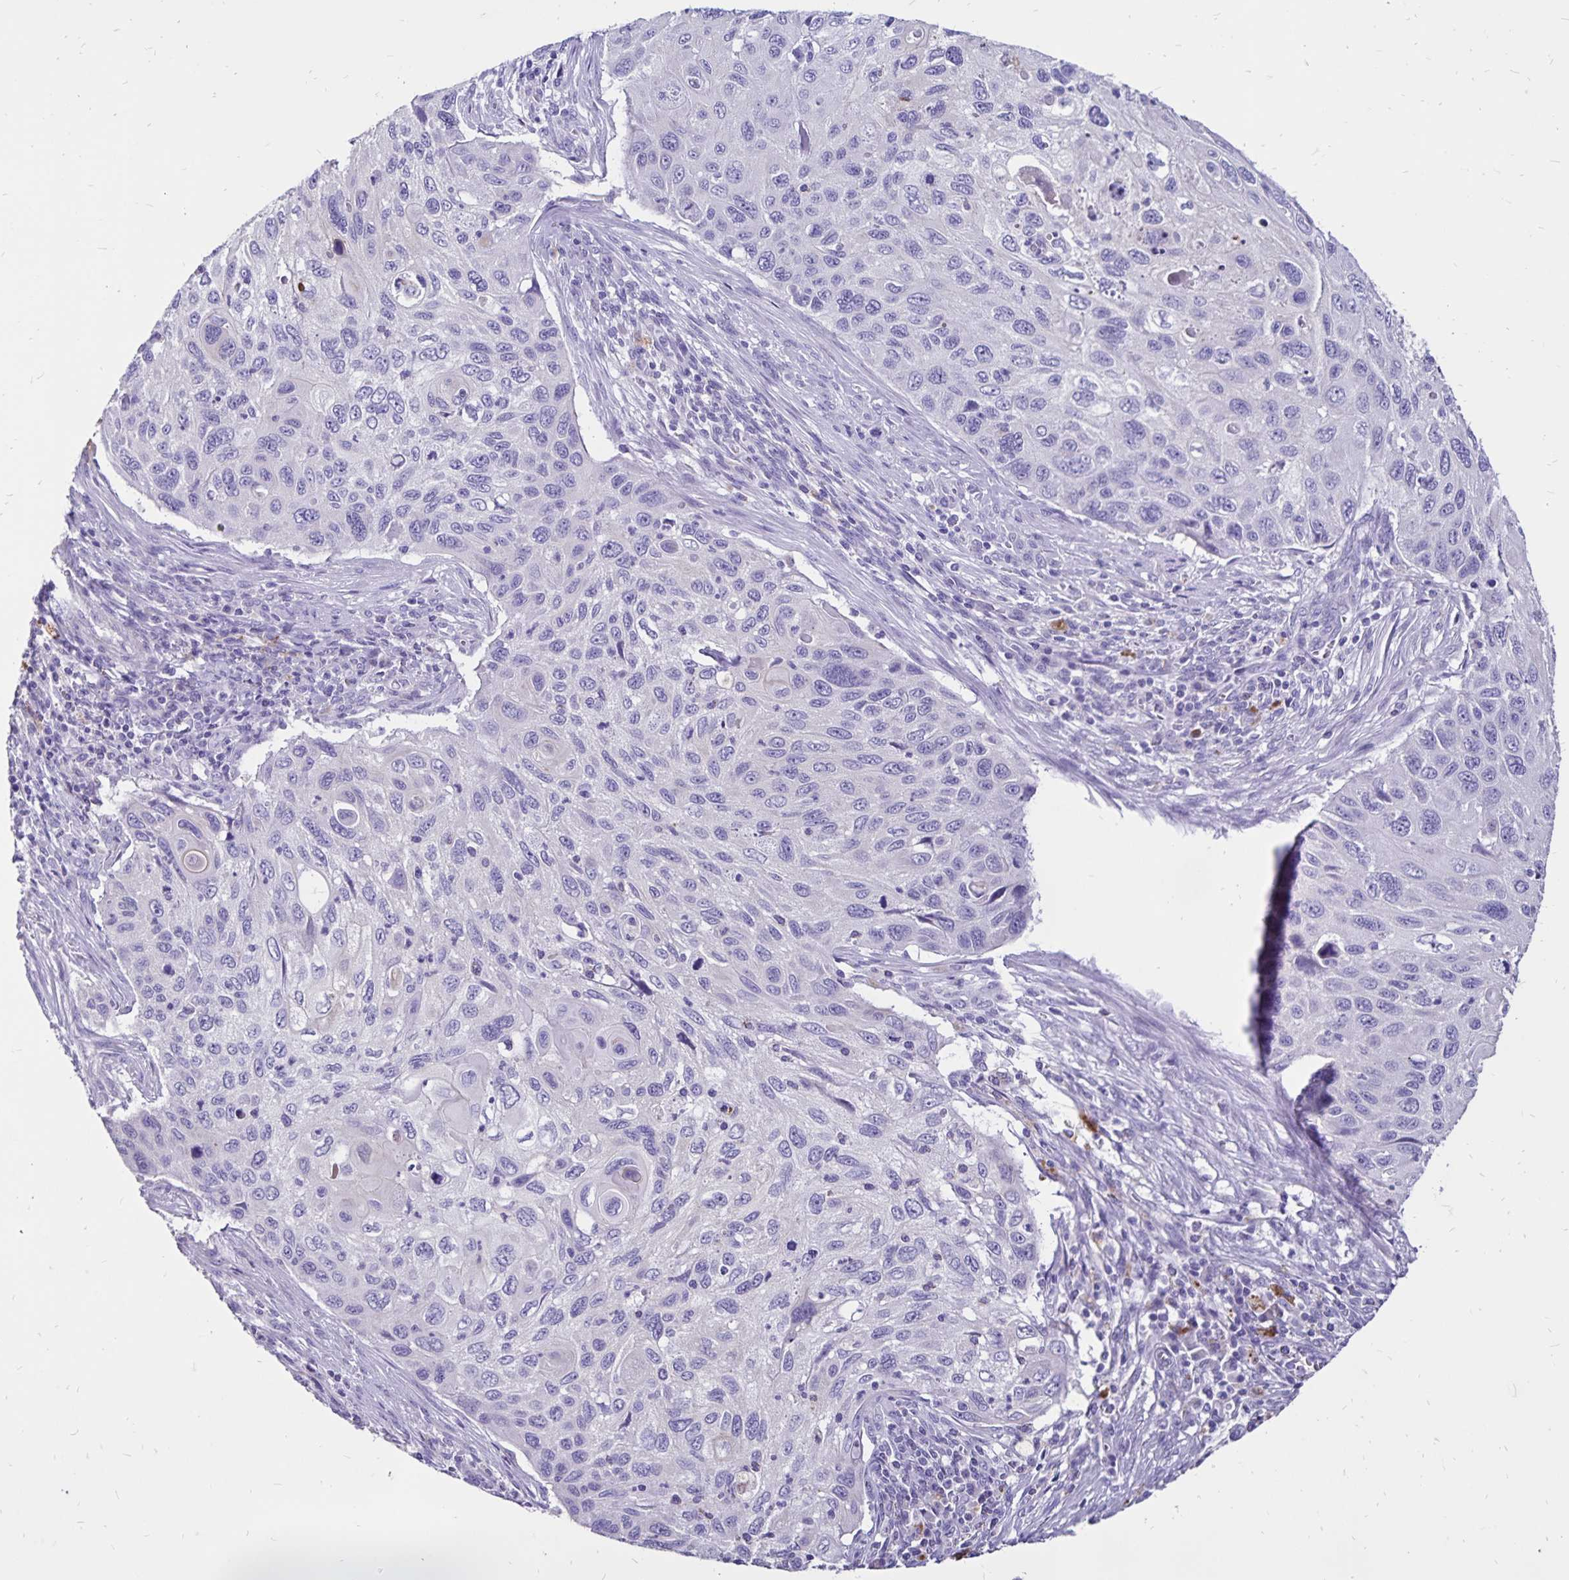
{"staining": {"intensity": "negative", "quantity": "none", "location": "none"}, "tissue": "cervical cancer", "cell_type": "Tumor cells", "image_type": "cancer", "snomed": [{"axis": "morphology", "description": "Squamous cell carcinoma, NOS"}, {"axis": "topography", "description": "Cervix"}], "caption": "Protein analysis of cervical cancer (squamous cell carcinoma) reveals no significant staining in tumor cells.", "gene": "EVPL", "patient": {"sex": "female", "age": 70}}